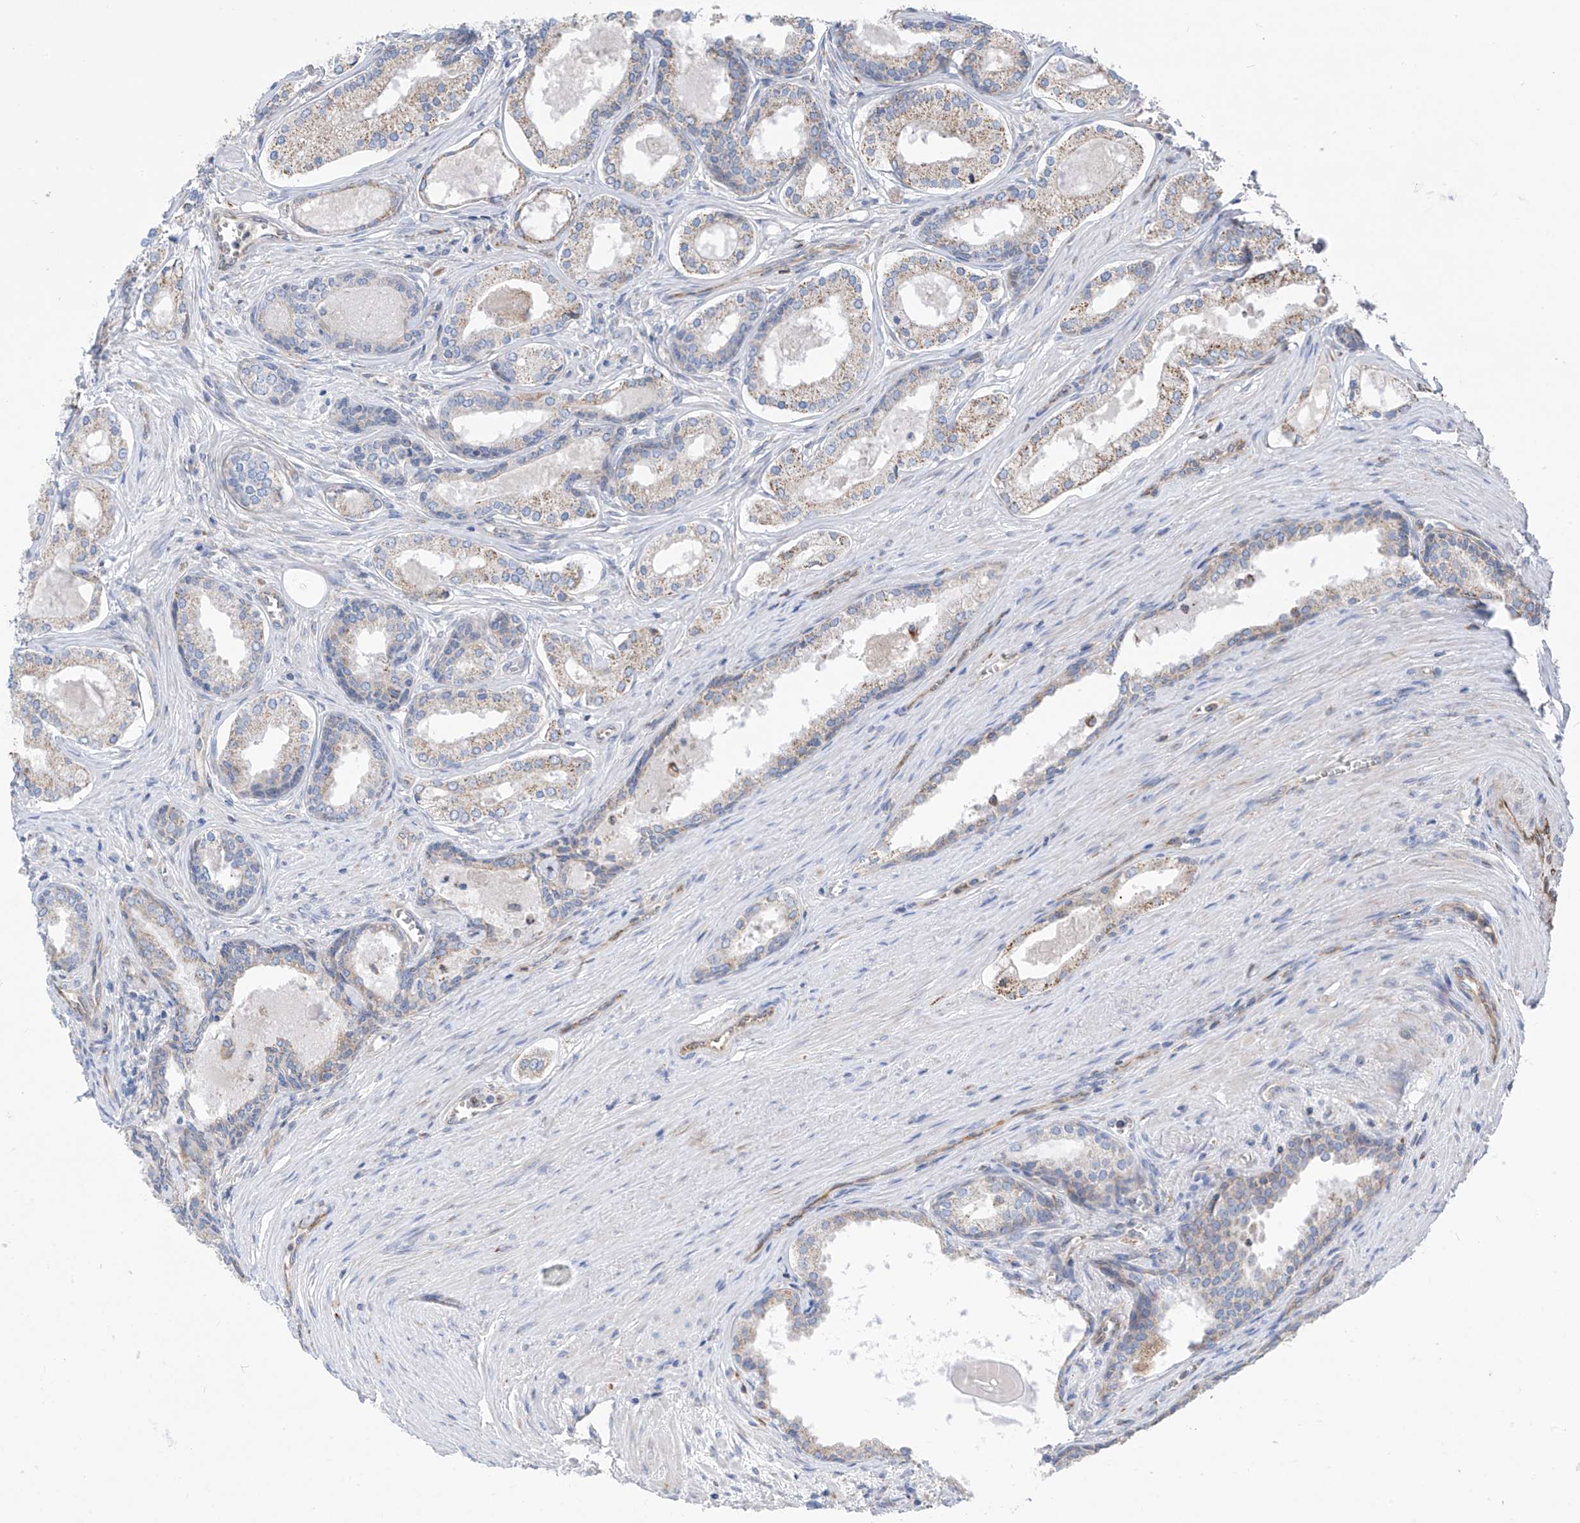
{"staining": {"intensity": "moderate", "quantity": "<25%", "location": "cytoplasmic/membranous"}, "tissue": "prostate cancer", "cell_type": "Tumor cells", "image_type": "cancer", "snomed": [{"axis": "morphology", "description": "Adenocarcinoma, High grade"}, {"axis": "topography", "description": "Prostate"}], "caption": "Protein expression analysis of prostate cancer demonstrates moderate cytoplasmic/membranous positivity in approximately <25% of tumor cells.", "gene": "EIF5B", "patient": {"sex": "male", "age": 68}}